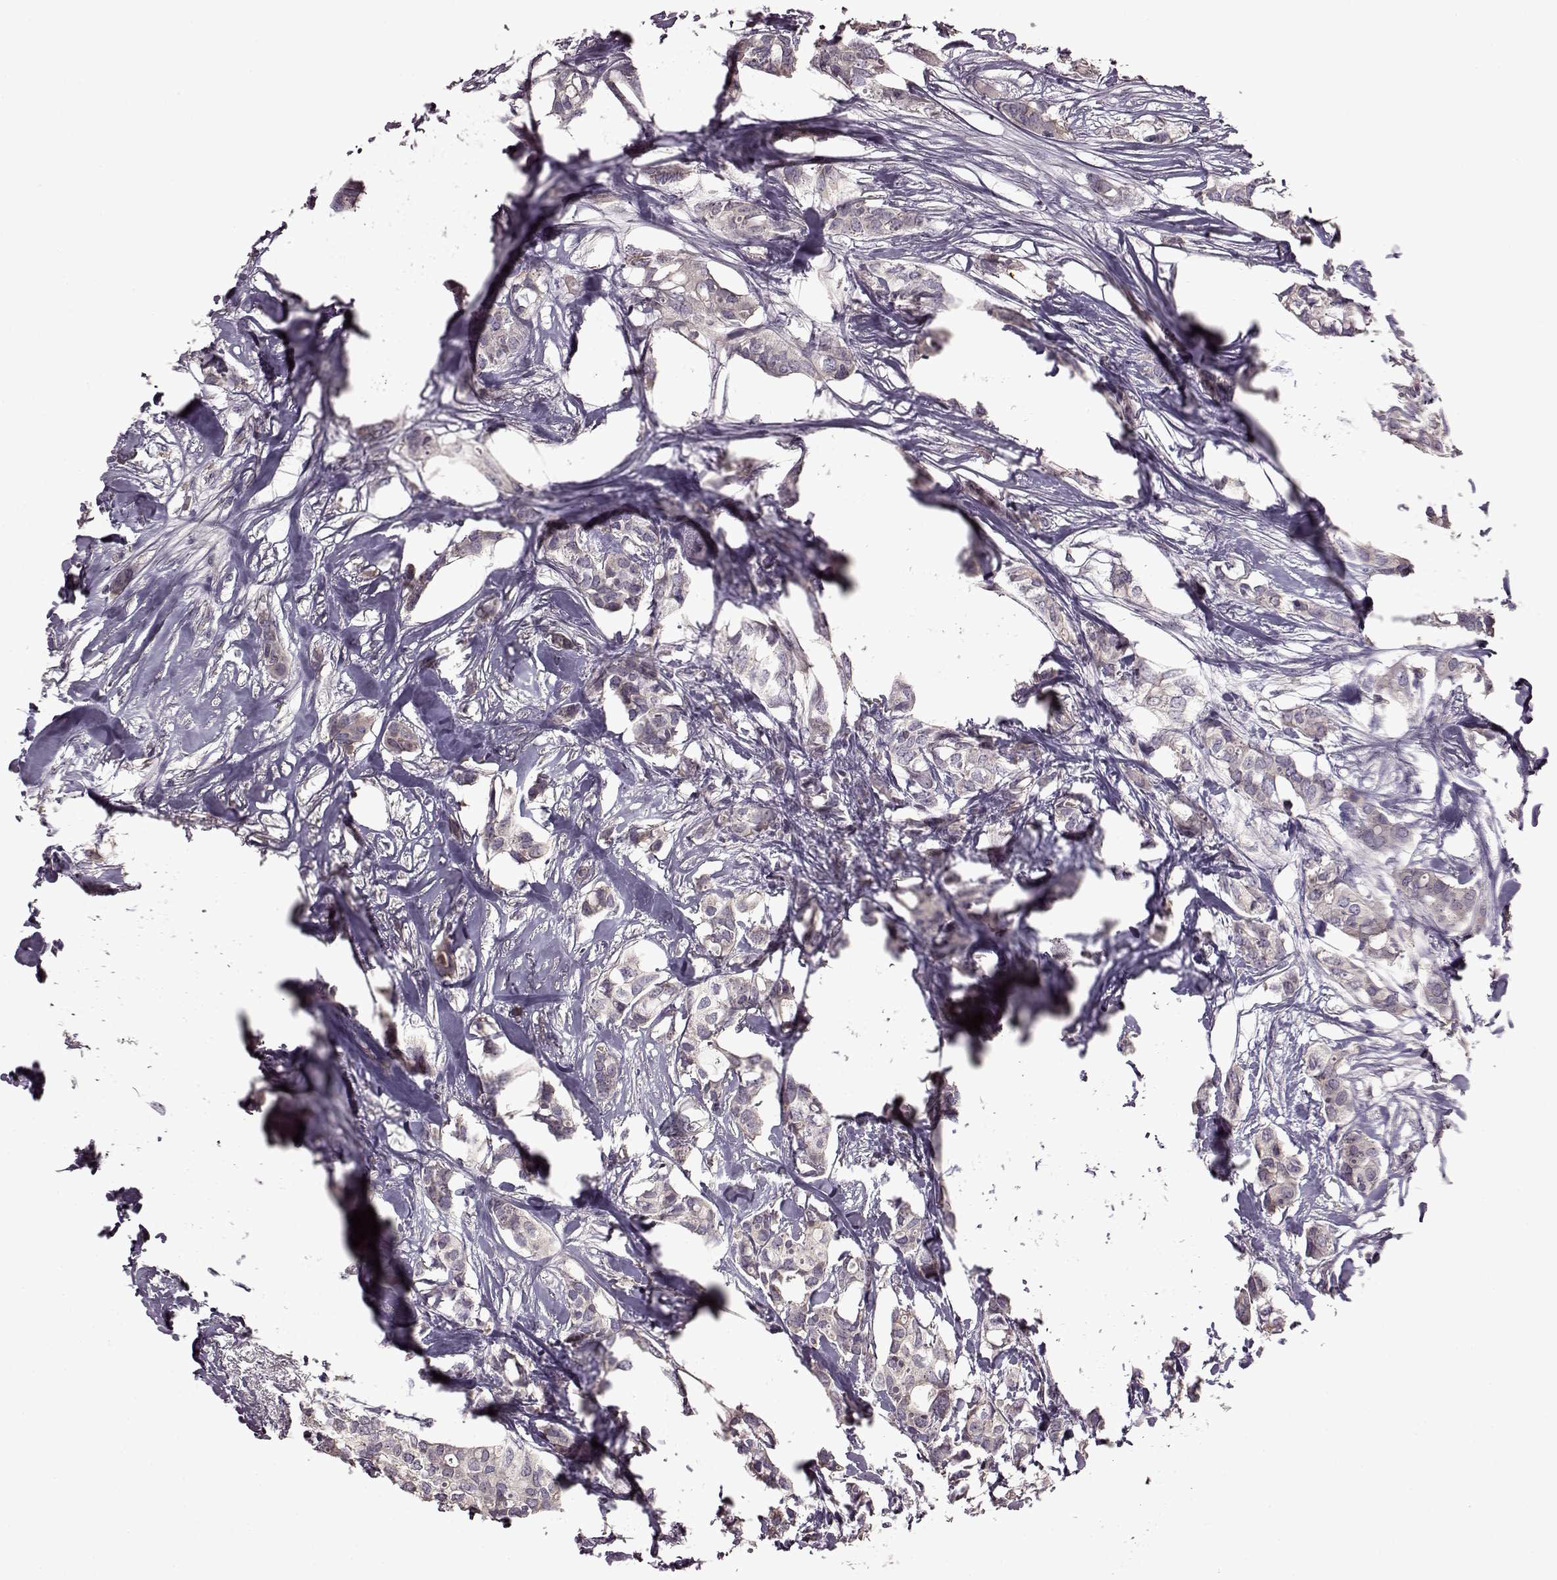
{"staining": {"intensity": "negative", "quantity": "none", "location": "none"}, "tissue": "breast cancer", "cell_type": "Tumor cells", "image_type": "cancer", "snomed": [{"axis": "morphology", "description": "Duct carcinoma"}, {"axis": "topography", "description": "Breast"}], "caption": "Breast cancer stained for a protein using immunohistochemistry displays no expression tumor cells.", "gene": "EDDM3B", "patient": {"sex": "female", "age": 62}}